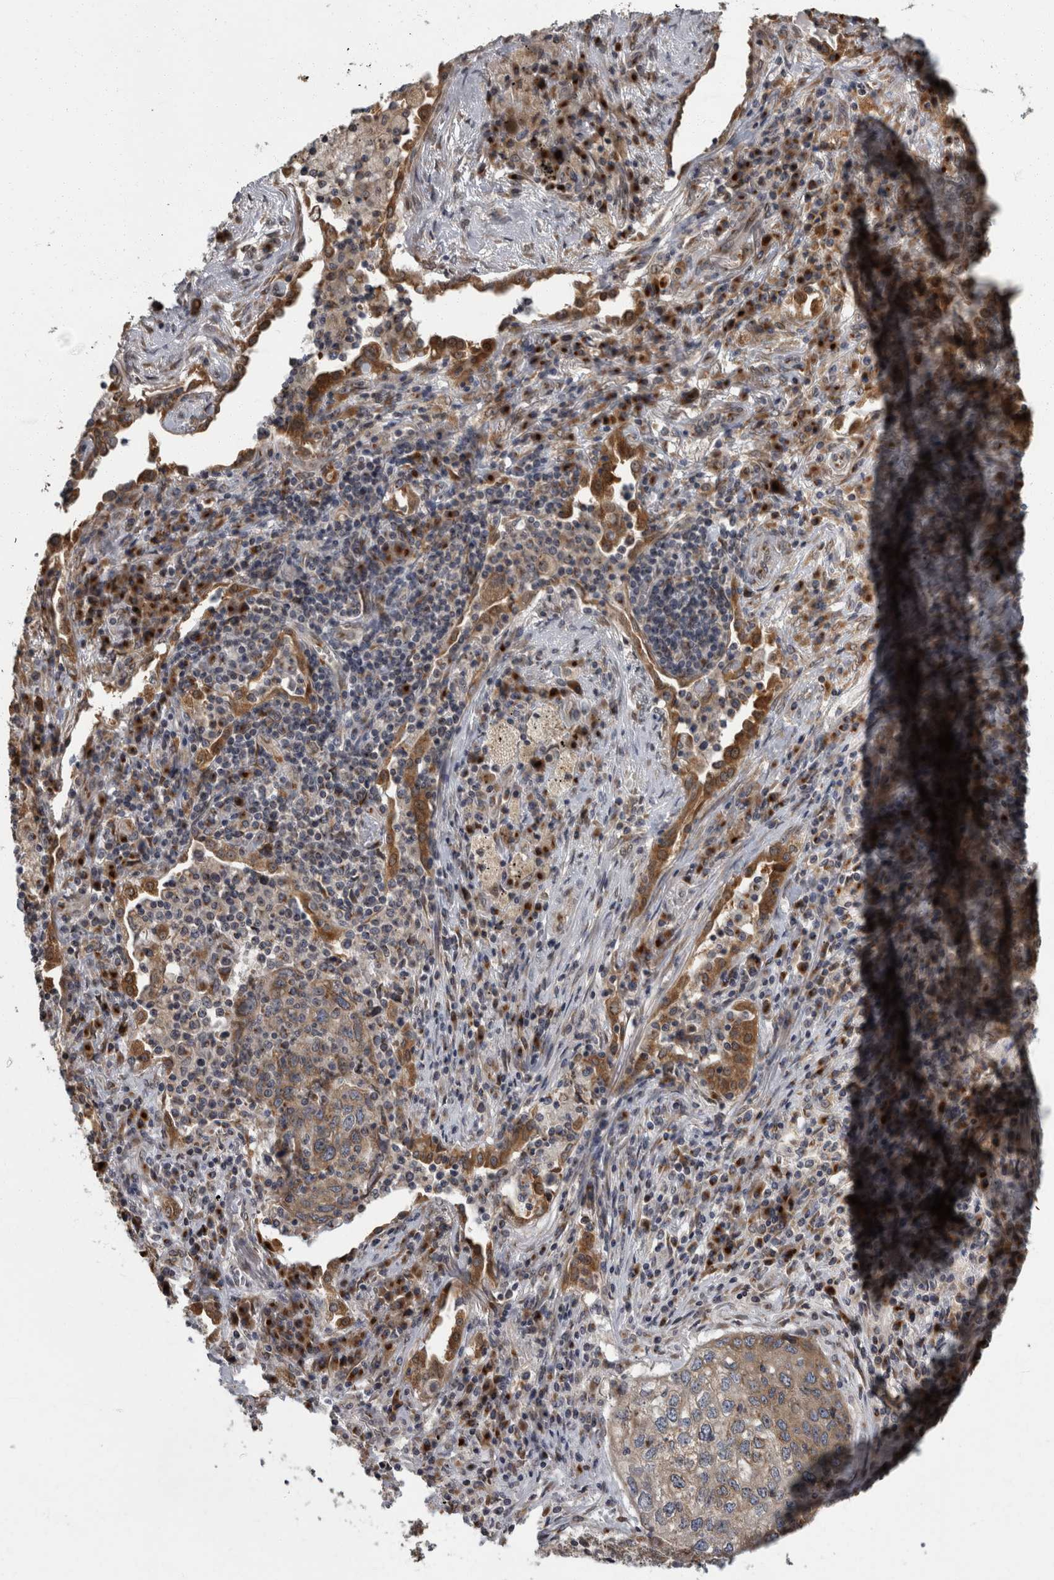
{"staining": {"intensity": "moderate", "quantity": ">75%", "location": "cytoplasmic/membranous"}, "tissue": "lung cancer", "cell_type": "Tumor cells", "image_type": "cancer", "snomed": [{"axis": "morphology", "description": "Squamous cell carcinoma, NOS"}, {"axis": "topography", "description": "Lung"}], "caption": "Protein expression analysis of human lung squamous cell carcinoma reveals moderate cytoplasmic/membranous staining in approximately >75% of tumor cells. Using DAB (brown) and hematoxylin (blue) stains, captured at high magnification using brightfield microscopy.", "gene": "LMAN2L", "patient": {"sex": "female", "age": 63}}